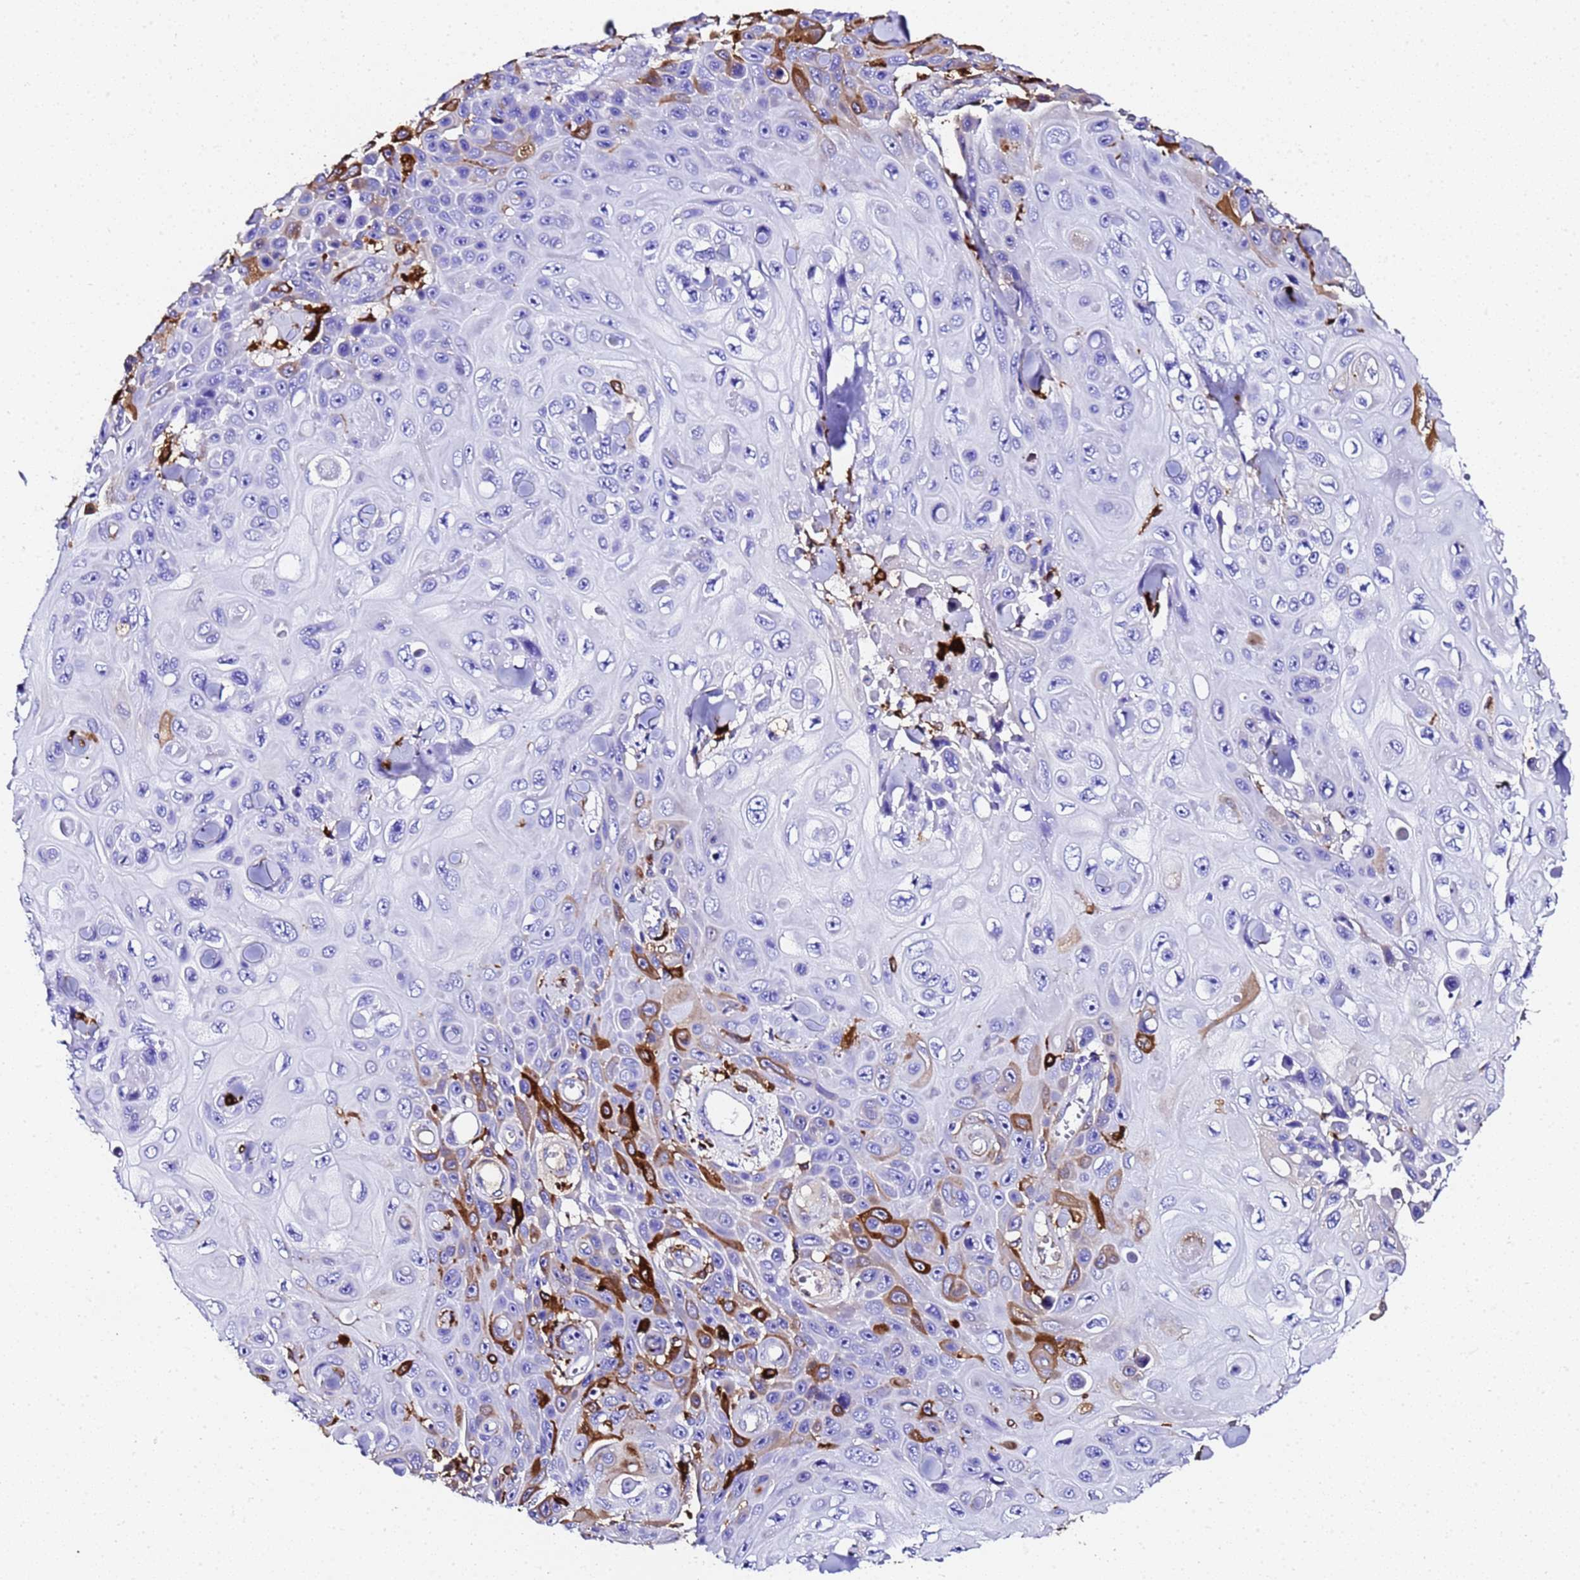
{"staining": {"intensity": "strong", "quantity": "<25%", "location": "cytoplasmic/membranous"}, "tissue": "skin cancer", "cell_type": "Tumor cells", "image_type": "cancer", "snomed": [{"axis": "morphology", "description": "Squamous cell carcinoma, NOS"}, {"axis": "topography", "description": "Skin"}], "caption": "Immunohistochemical staining of skin cancer displays strong cytoplasmic/membranous protein expression in approximately <25% of tumor cells.", "gene": "FTL", "patient": {"sex": "male", "age": 82}}